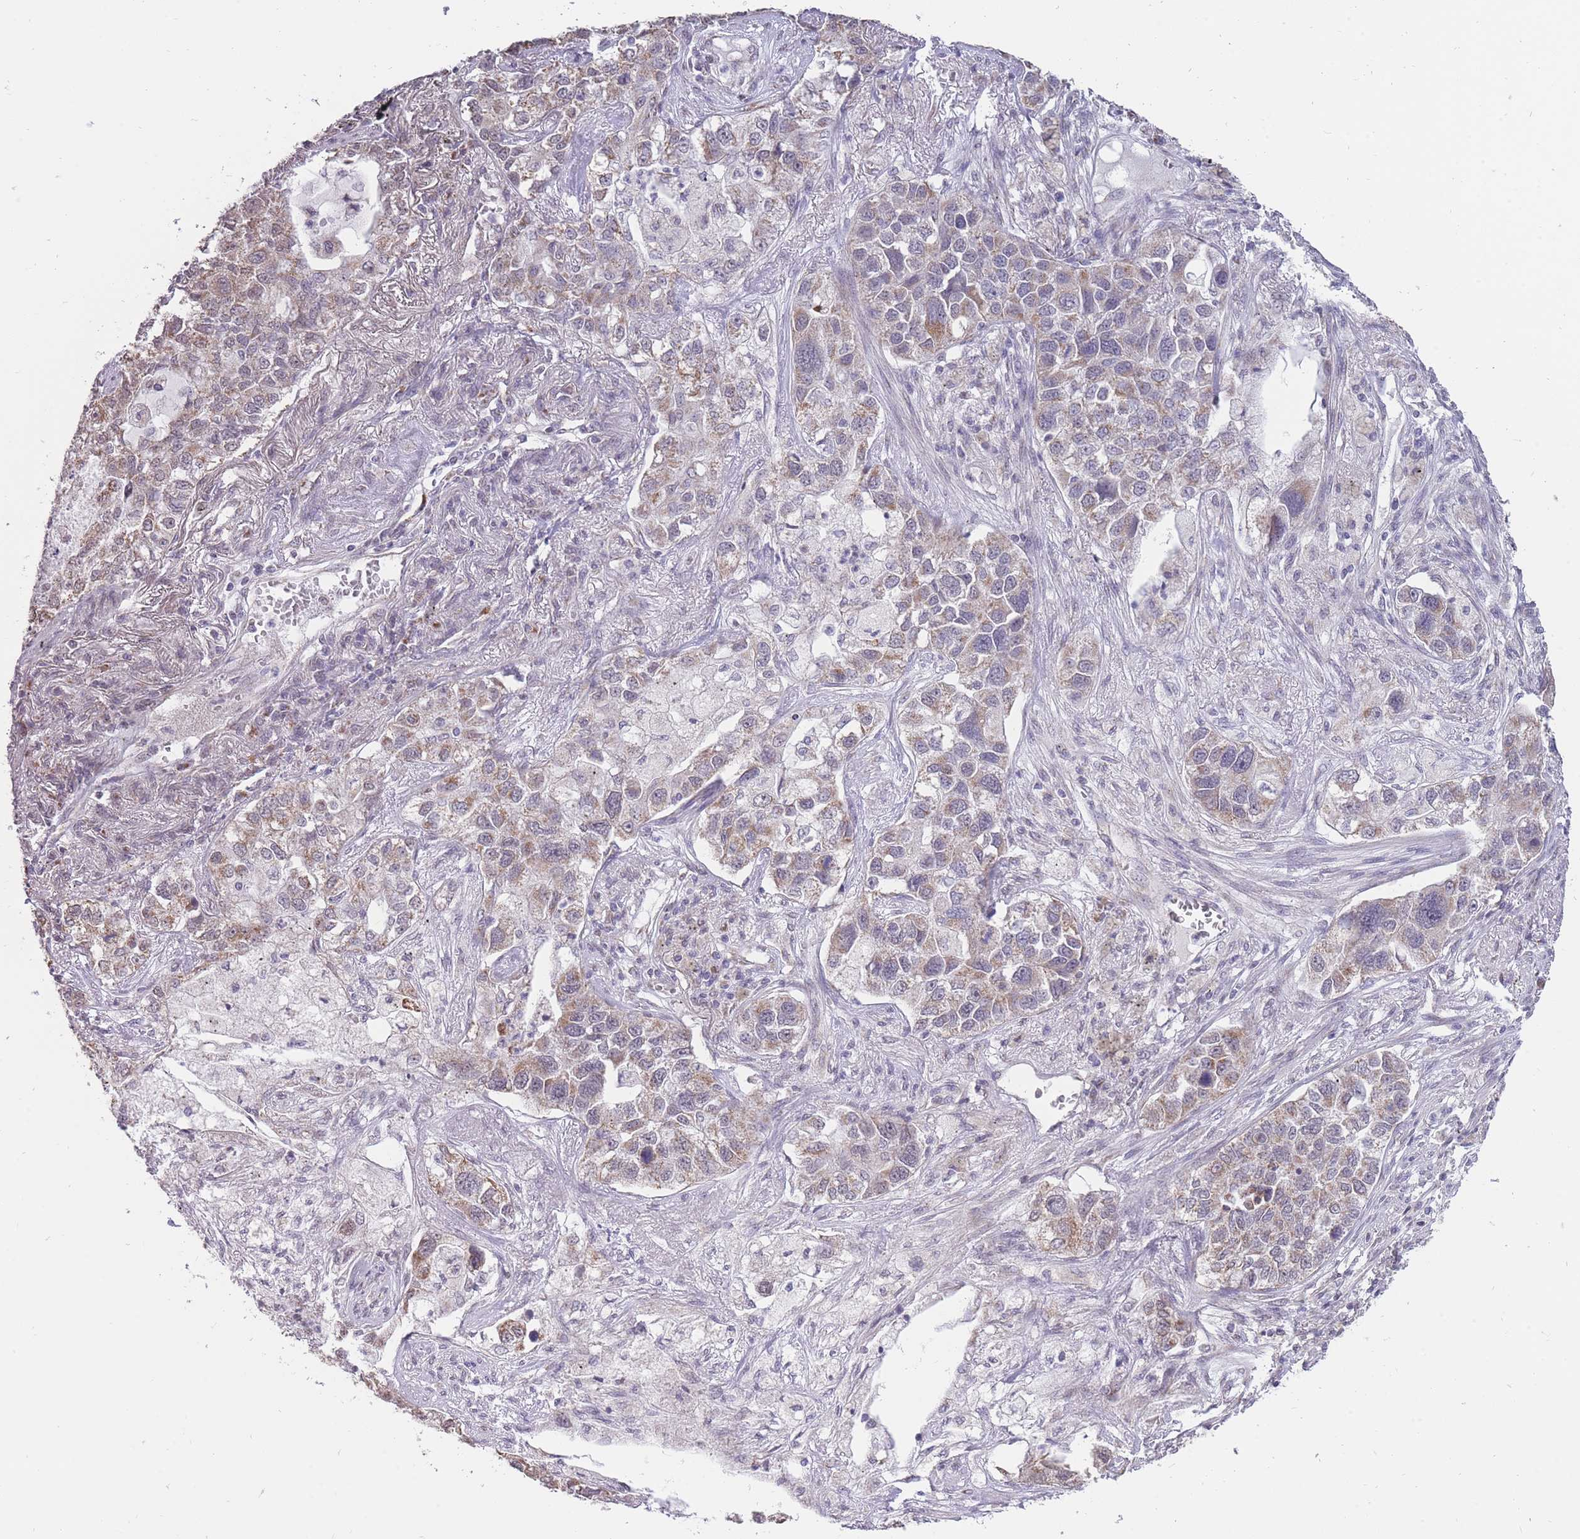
{"staining": {"intensity": "weak", "quantity": "25%-75%", "location": "cytoplasmic/membranous"}, "tissue": "lung cancer", "cell_type": "Tumor cells", "image_type": "cancer", "snomed": [{"axis": "morphology", "description": "Adenocarcinoma, NOS"}, {"axis": "topography", "description": "Lung"}], "caption": "An immunohistochemistry (IHC) histopathology image of tumor tissue is shown. Protein staining in brown shows weak cytoplasmic/membranous positivity in lung cancer (adenocarcinoma) within tumor cells.", "gene": "NELL1", "patient": {"sex": "male", "age": 49}}